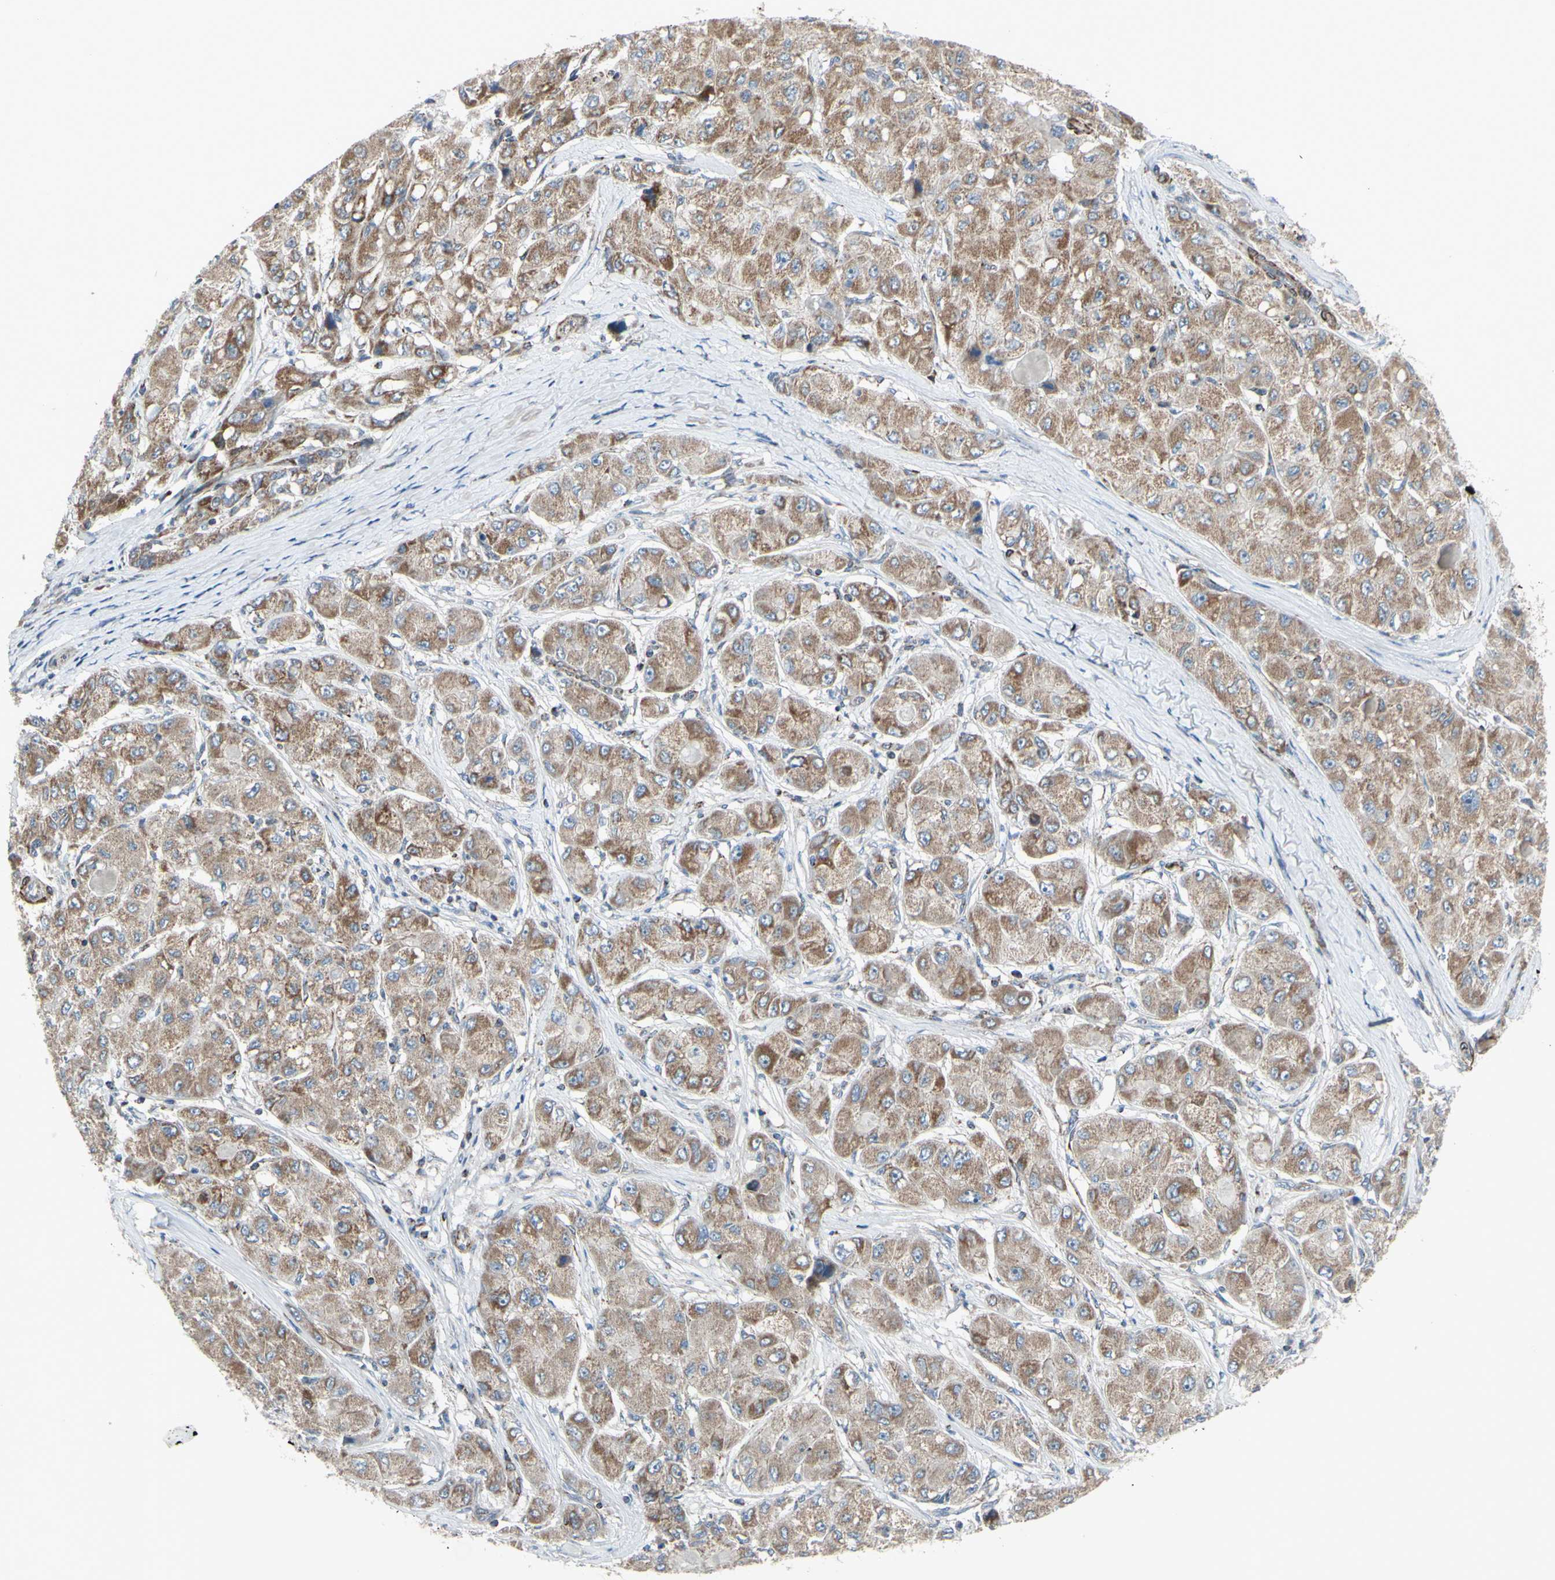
{"staining": {"intensity": "weak", "quantity": ">75%", "location": "cytoplasmic/membranous"}, "tissue": "liver cancer", "cell_type": "Tumor cells", "image_type": "cancer", "snomed": [{"axis": "morphology", "description": "Carcinoma, Hepatocellular, NOS"}, {"axis": "topography", "description": "Liver"}], "caption": "A high-resolution histopathology image shows IHC staining of liver hepatocellular carcinoma, which exhibits weak cytoplasmic/membranous expression in approximately >75% of tumor cells.", "gene": "FAM171B", "patient": {"sex": "male", "age": 80}}